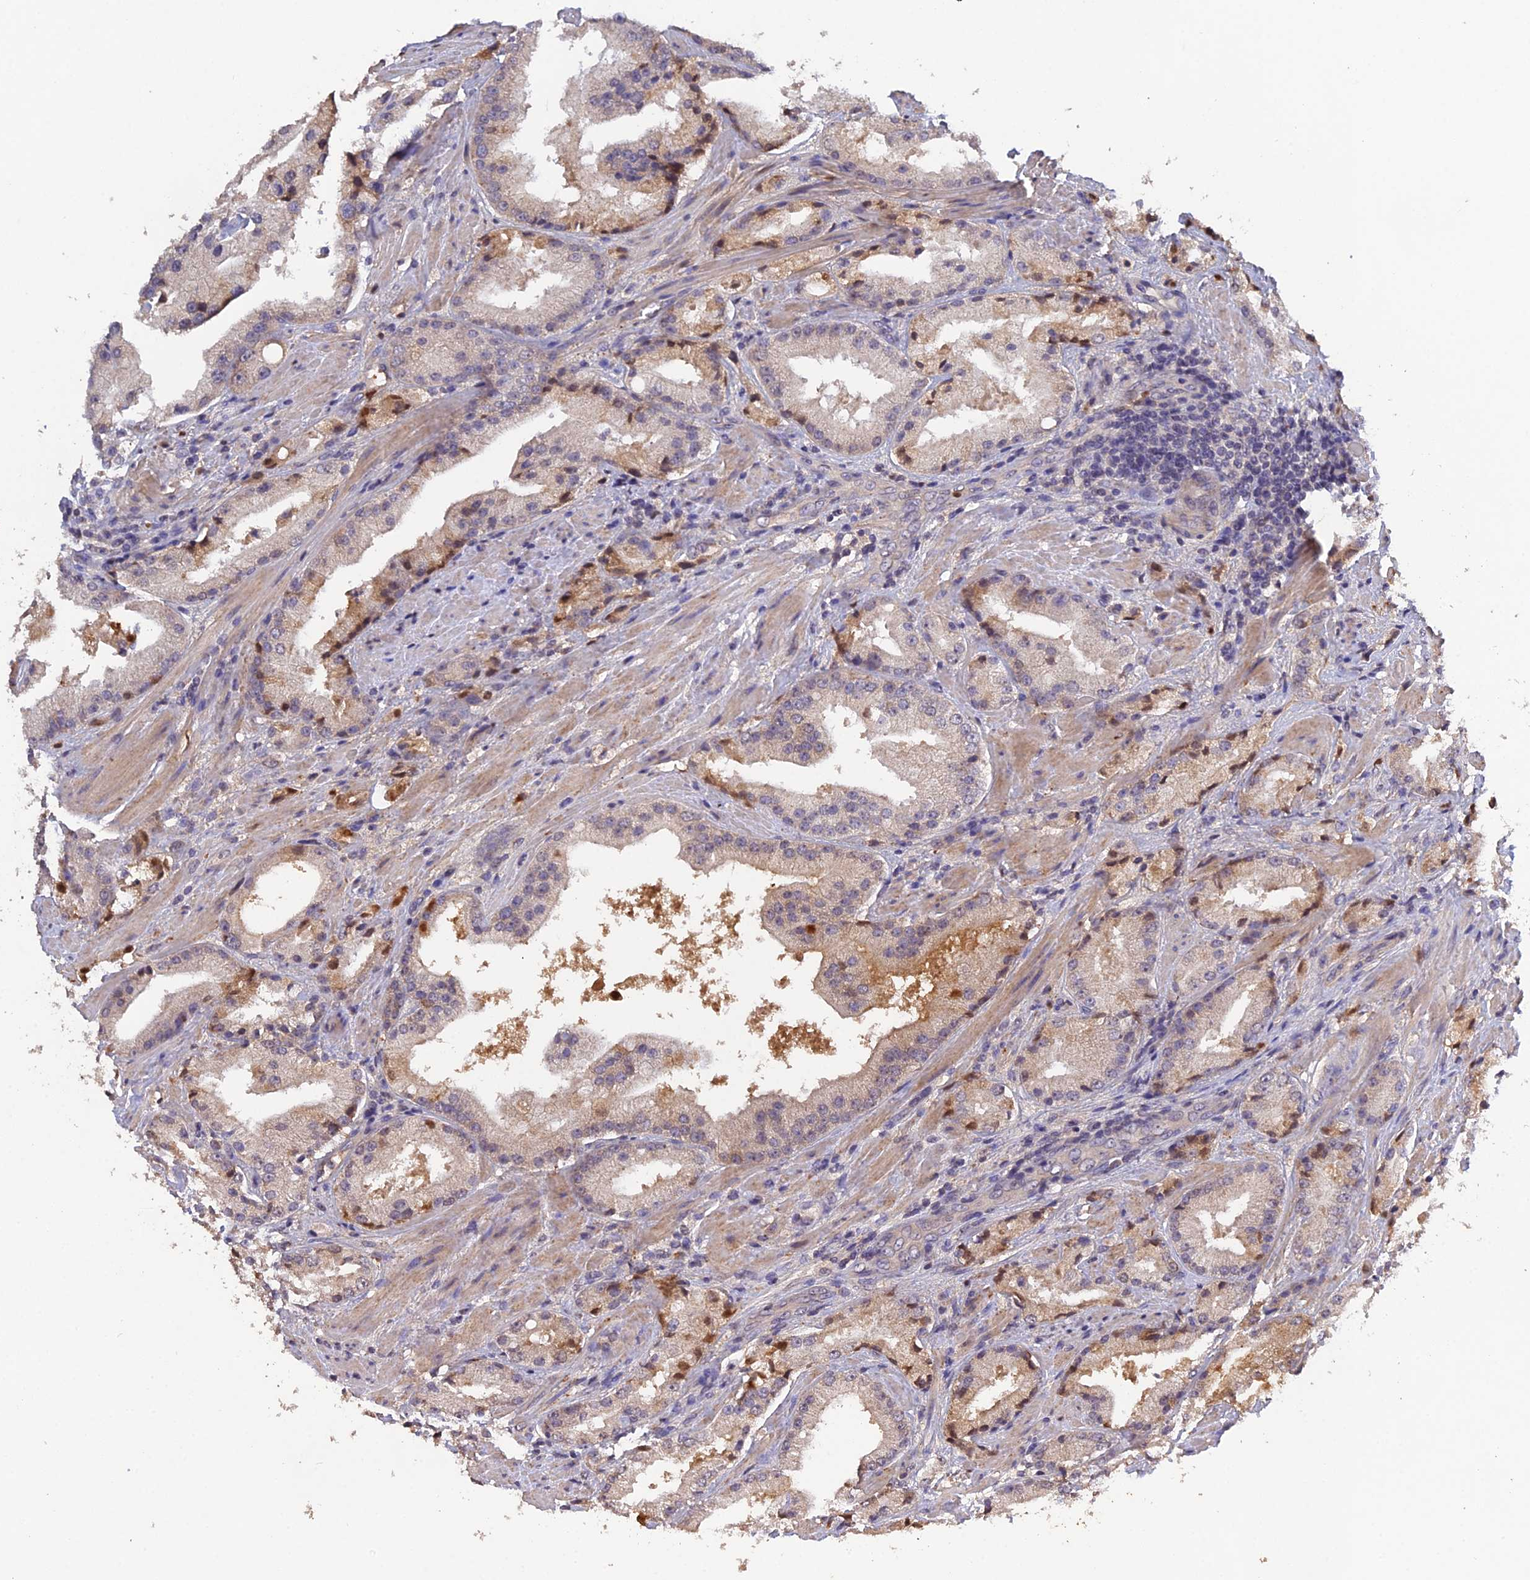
{"staining": {"intensity": "negative", "quantity": "none", "location": "none"}, "tissue": "prostate cancer", "cell_type": "Tumor cells", "image_type": "cancer", "snomed": [{"axis": "morphology", "description": "Adenocarcinoma, Low grade"}, {"axis": "topography", "description": "Prostate"}], "caption": "Protein analysis of low-grade adenocarcinoma (prostate) shows no significant staining in tumor cells. (DAB (3,3'-diaminobenzidine) immunohistochemistry (IHC) with hematoxylin counter stain).", "gene": "SLC39A13", "patient": {"sex": "male", "age": 67}}